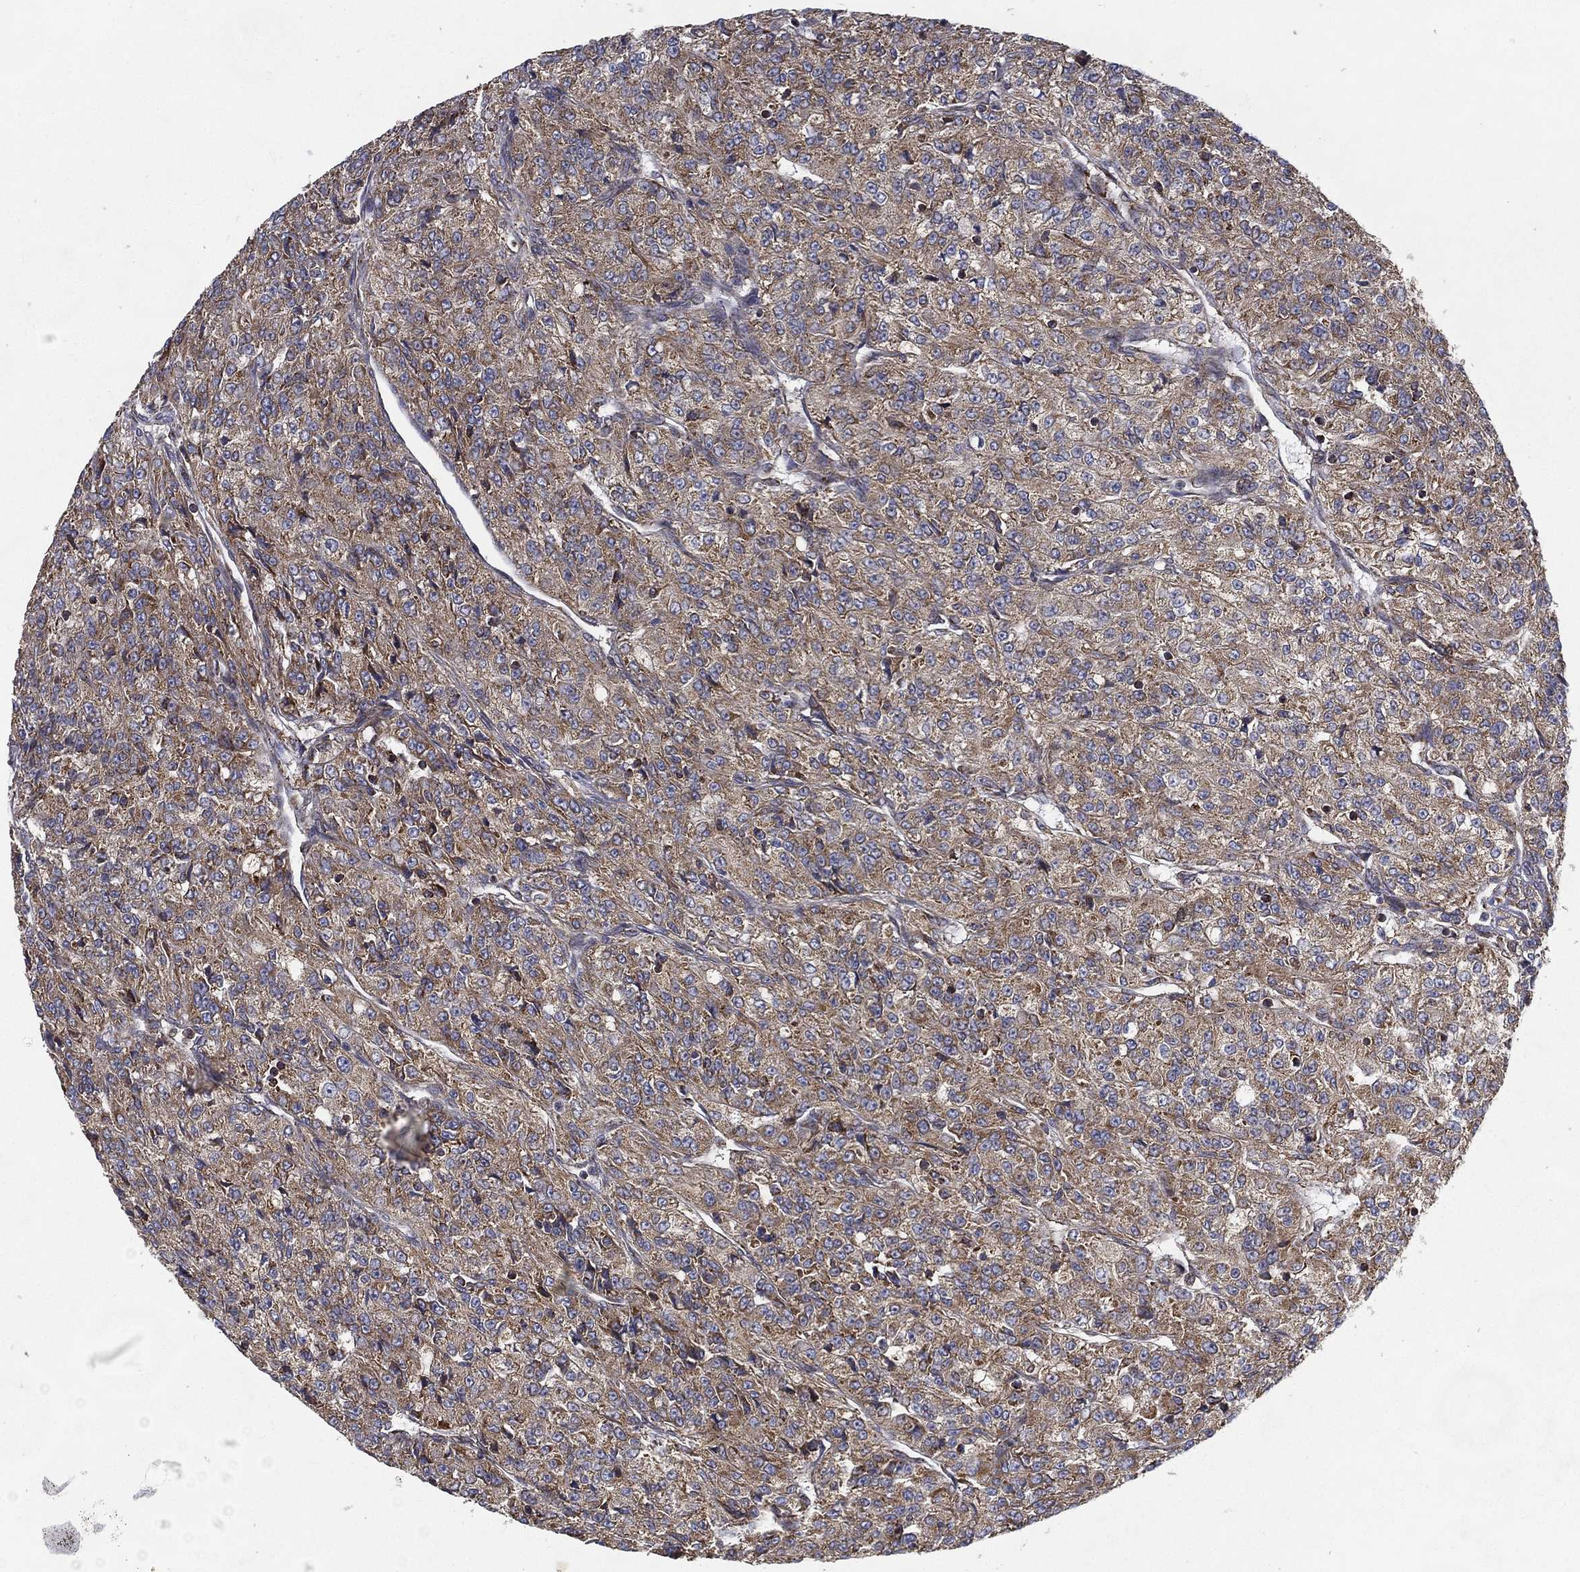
{"staining": {"intensity": "moderate", "quantity": "25%-75%", "location": "cytoplasmic/membranous"}, "tissue": "renal cancer", "cell_type": "Tumor cells", "image_type": "cancer", "snomed": [{"axis": "morphology", "description": "Adenocarcinoma, NOS"}, {"axis": "topography", "description": "Kidney"}], "caption": "Immunohistochemical staining of human renal adenocarcinoma exhibits medium levels of moderate cytoplasmic/membranous expression in about 25%-75% of tumor cells. (DAB IHC with brightfield microscopy, high magnification).", "gene": "MT-CYB", "patient": {"sex": "female", "age": 63}}